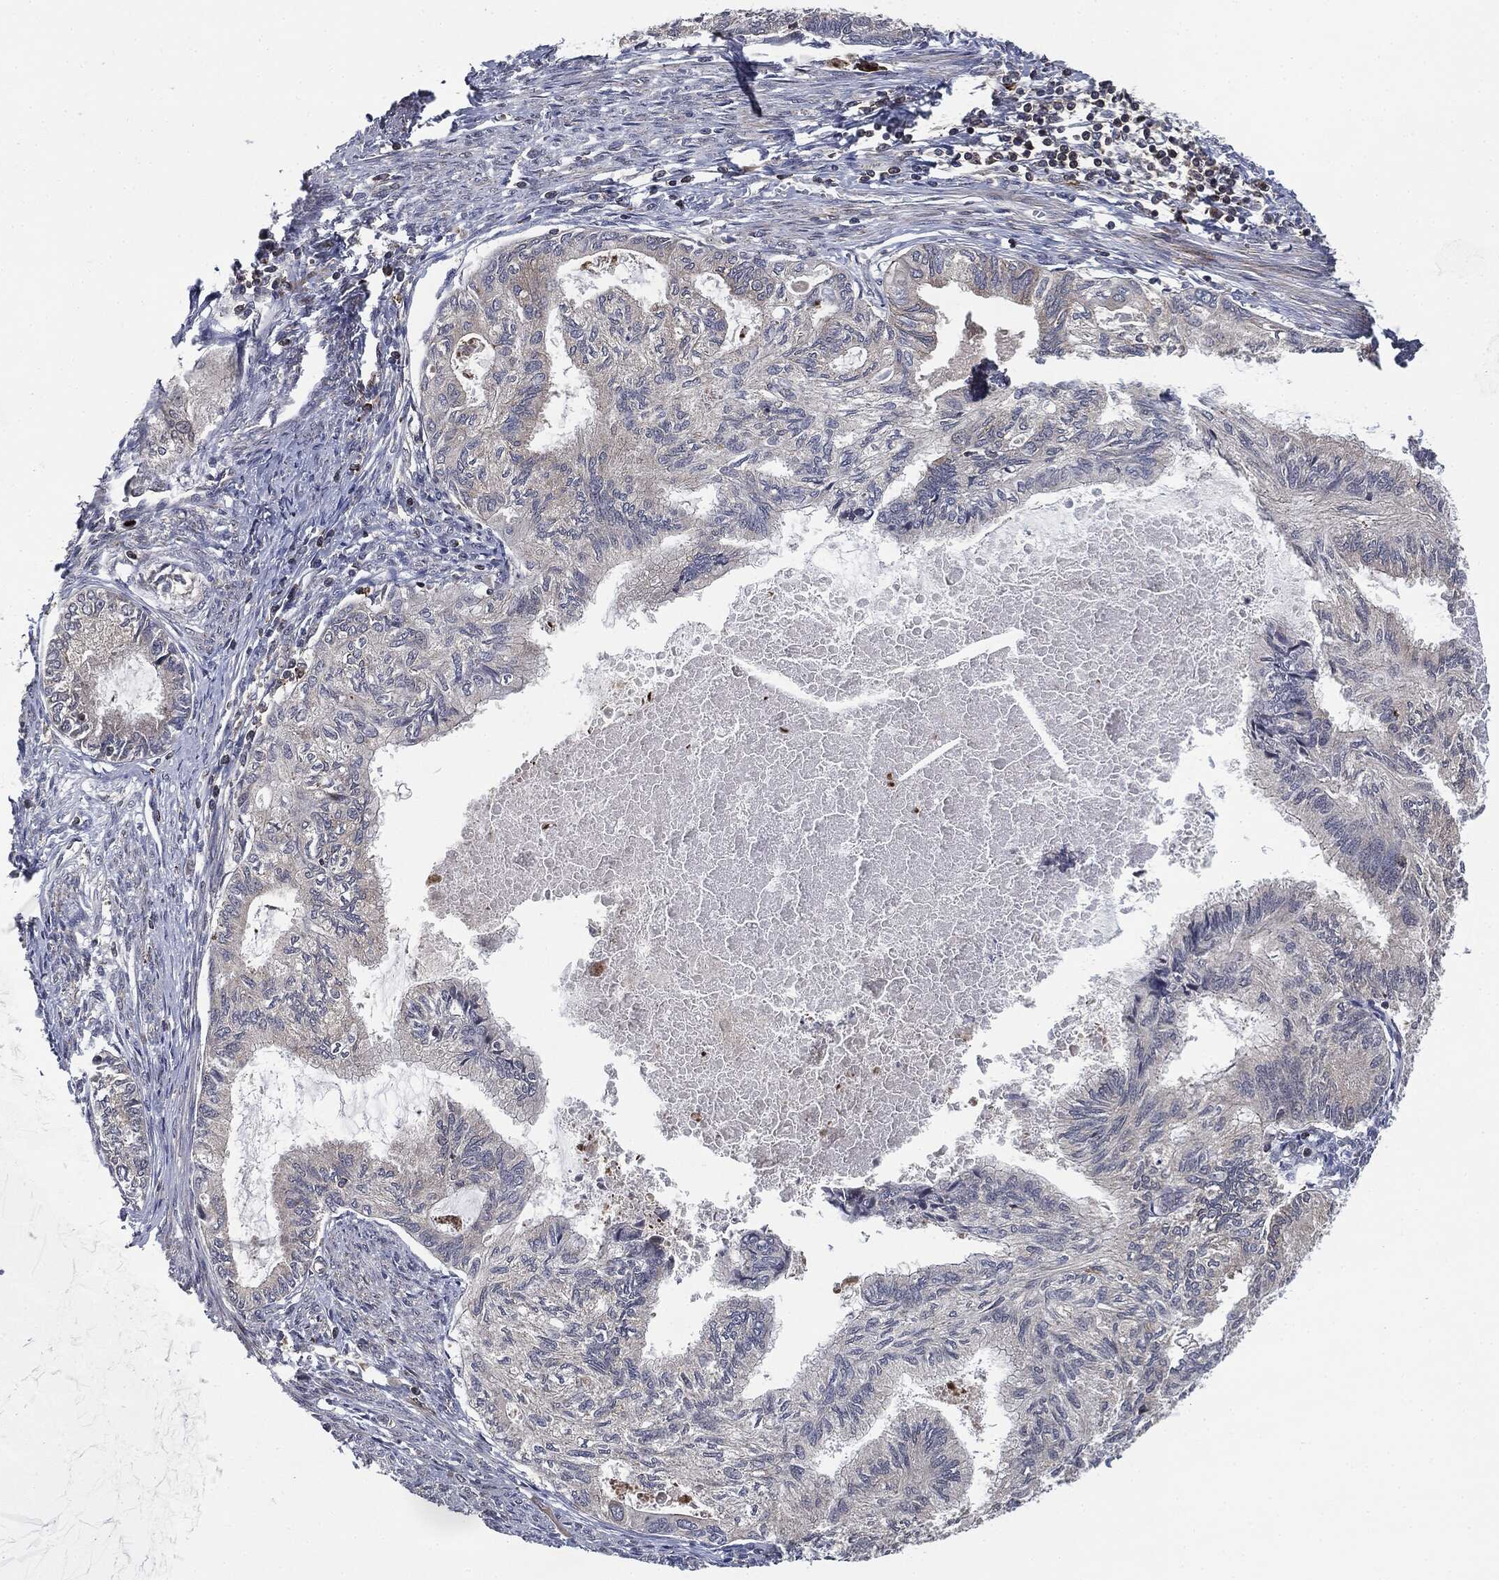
{"staining": {"intensity": "weak", "quantity": "<25%", "location": "cytoplasmic/membranous"}, "tissue": "endometrial cancer", "cell_type": "Tumor cells", "image_type": "cancer", "snomed": [{"axis": "morphology", "description": "Adenocarcinoma, NOS"}, {"axis": "topography", "description": "Endometrium"}], "caption": "There is no significant expression in tumor cells of endometrial adenocarcinoma.", "gene": "UBR1", "patient": {"sex": "female", "age": 86}}